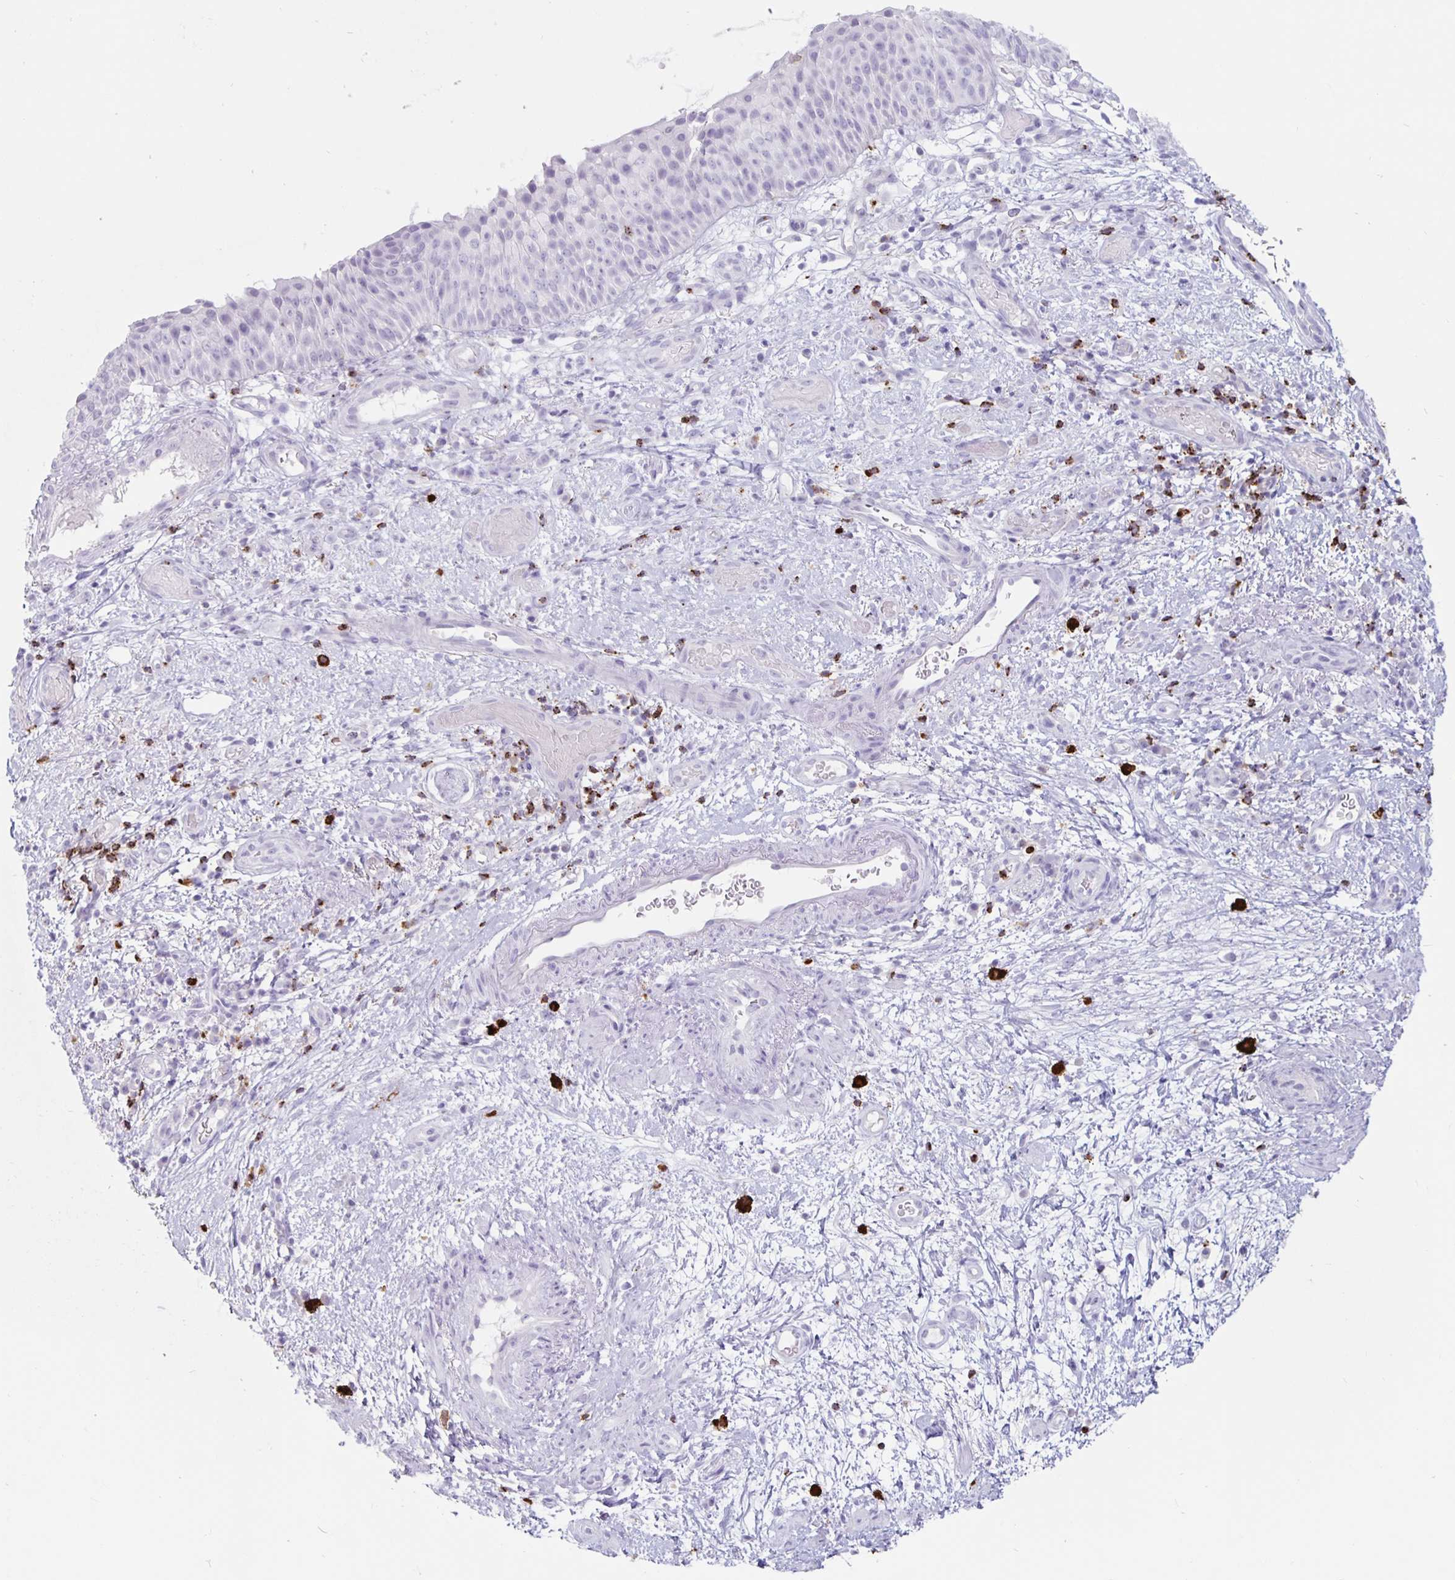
{"staining": {"intensity": "strong", "quantity": "25%-75%", "location": "cytoplasmic/membranous"}, "tissue": "nasopharynx", "cell_type": "Respiratory epithelial cells", "image_type": "normal", "snomed": [{"axis": "morphology", "description": "Normal tissue, NOS"}, {"axis": "morphology", "description": "Inflammation, NOS"}, {"axis": "topography", "description": "Nasopharynx"}], "caption": "An image of nasopharynx stained for a protein exhibits strong cytoplasmic/membranous brown staining in respiratory epithelial cells. Ihc stains the protein of interest in brown and the nuclei are stained blue.", "gene": "GZMK", "patient": {"sex": "male", "age": 54}}